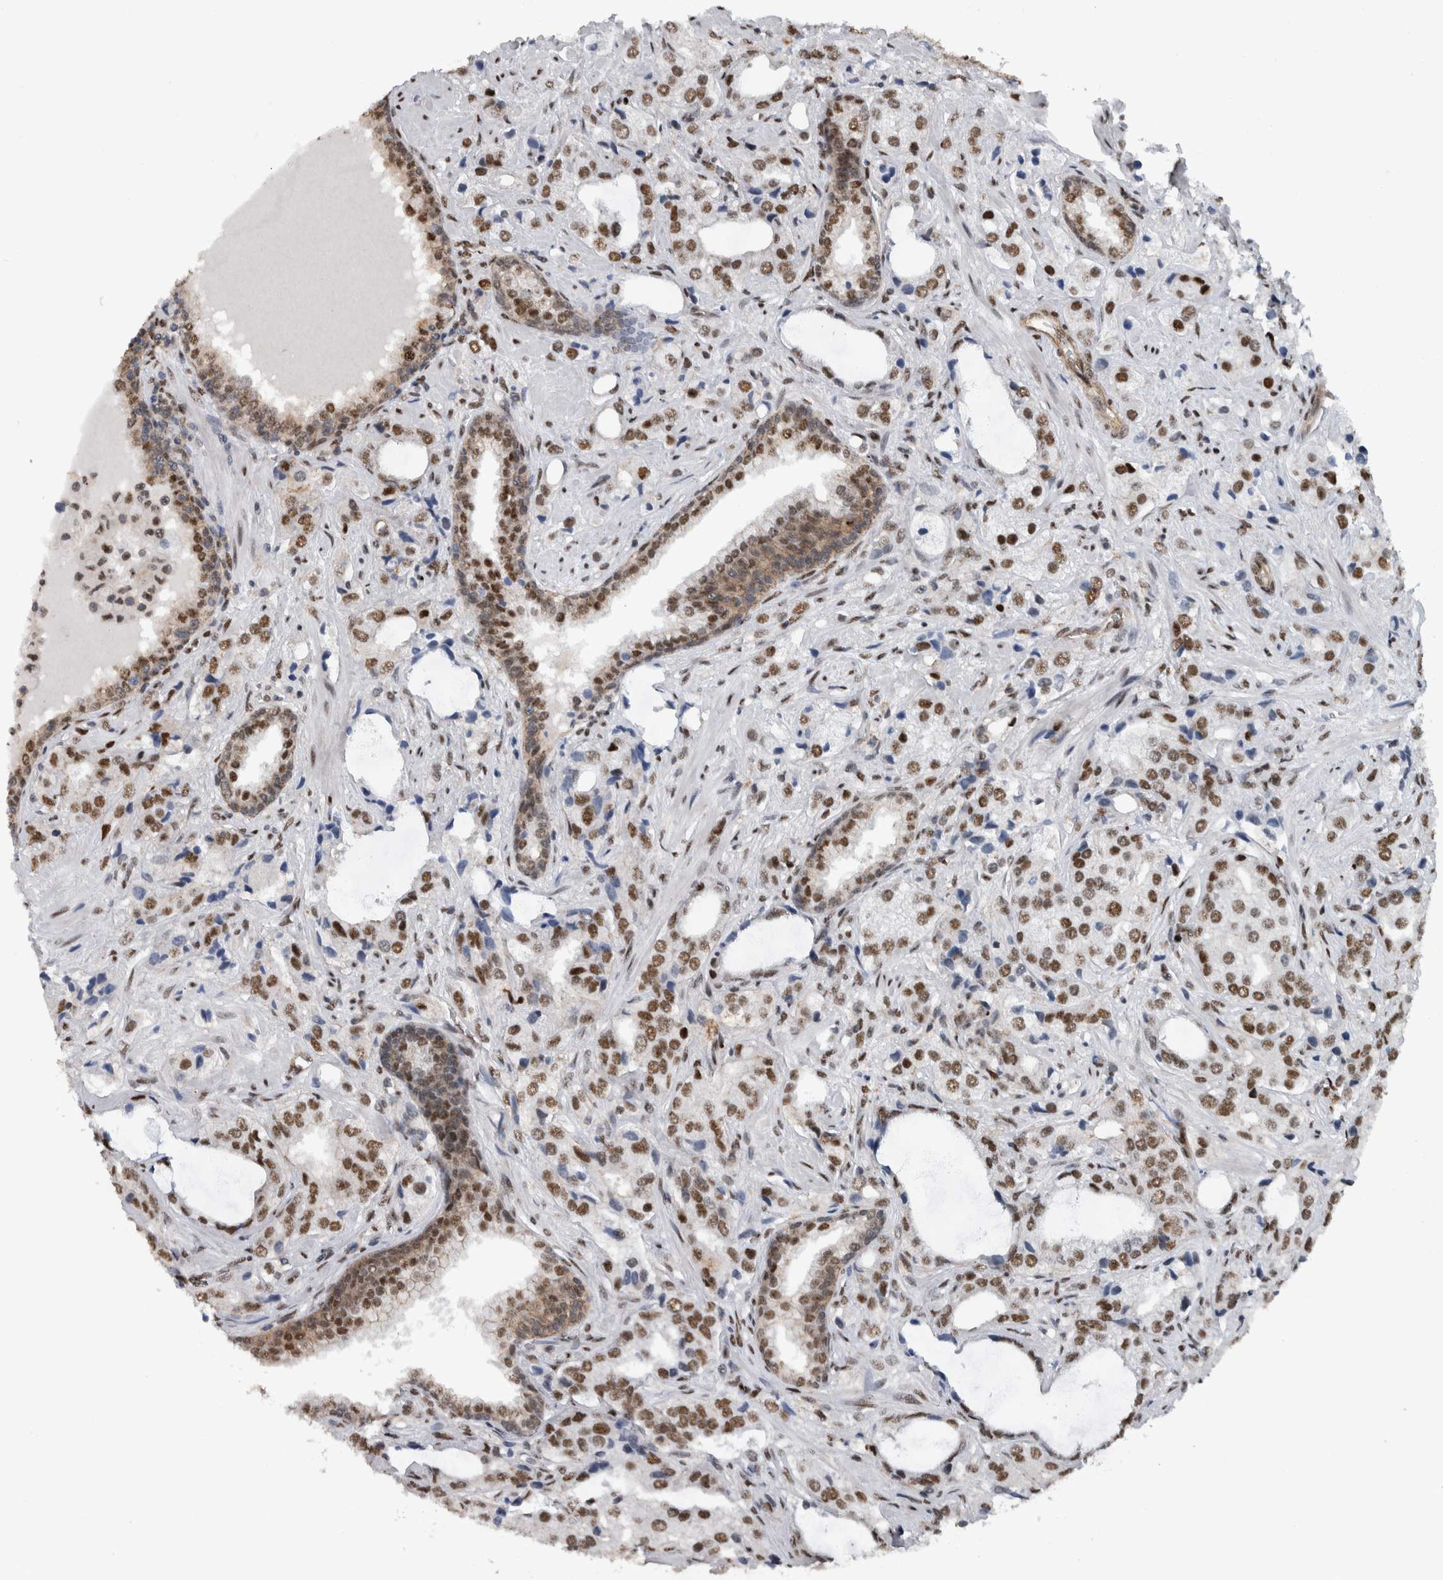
{"staining": {"intensity": "strong", "quantity": ">75%", "location": "nuclear"}, "tissue": "prostate cancer", "cell_type": "Tumor cells", "image_type": "cancer", "snomed": [{"axis": "morphology", "description": "Adenocarcinoma, High grade"}, {"axis": "topography", "description": "Prostate"}], "caption": "Immunohistochemical staining of prostate cancer shows high levels of strong nuclear protein staining in approximately >75% of tumor cells.", "gene": "FAM135B", "patient": {"sex": "male", "age": 66}}